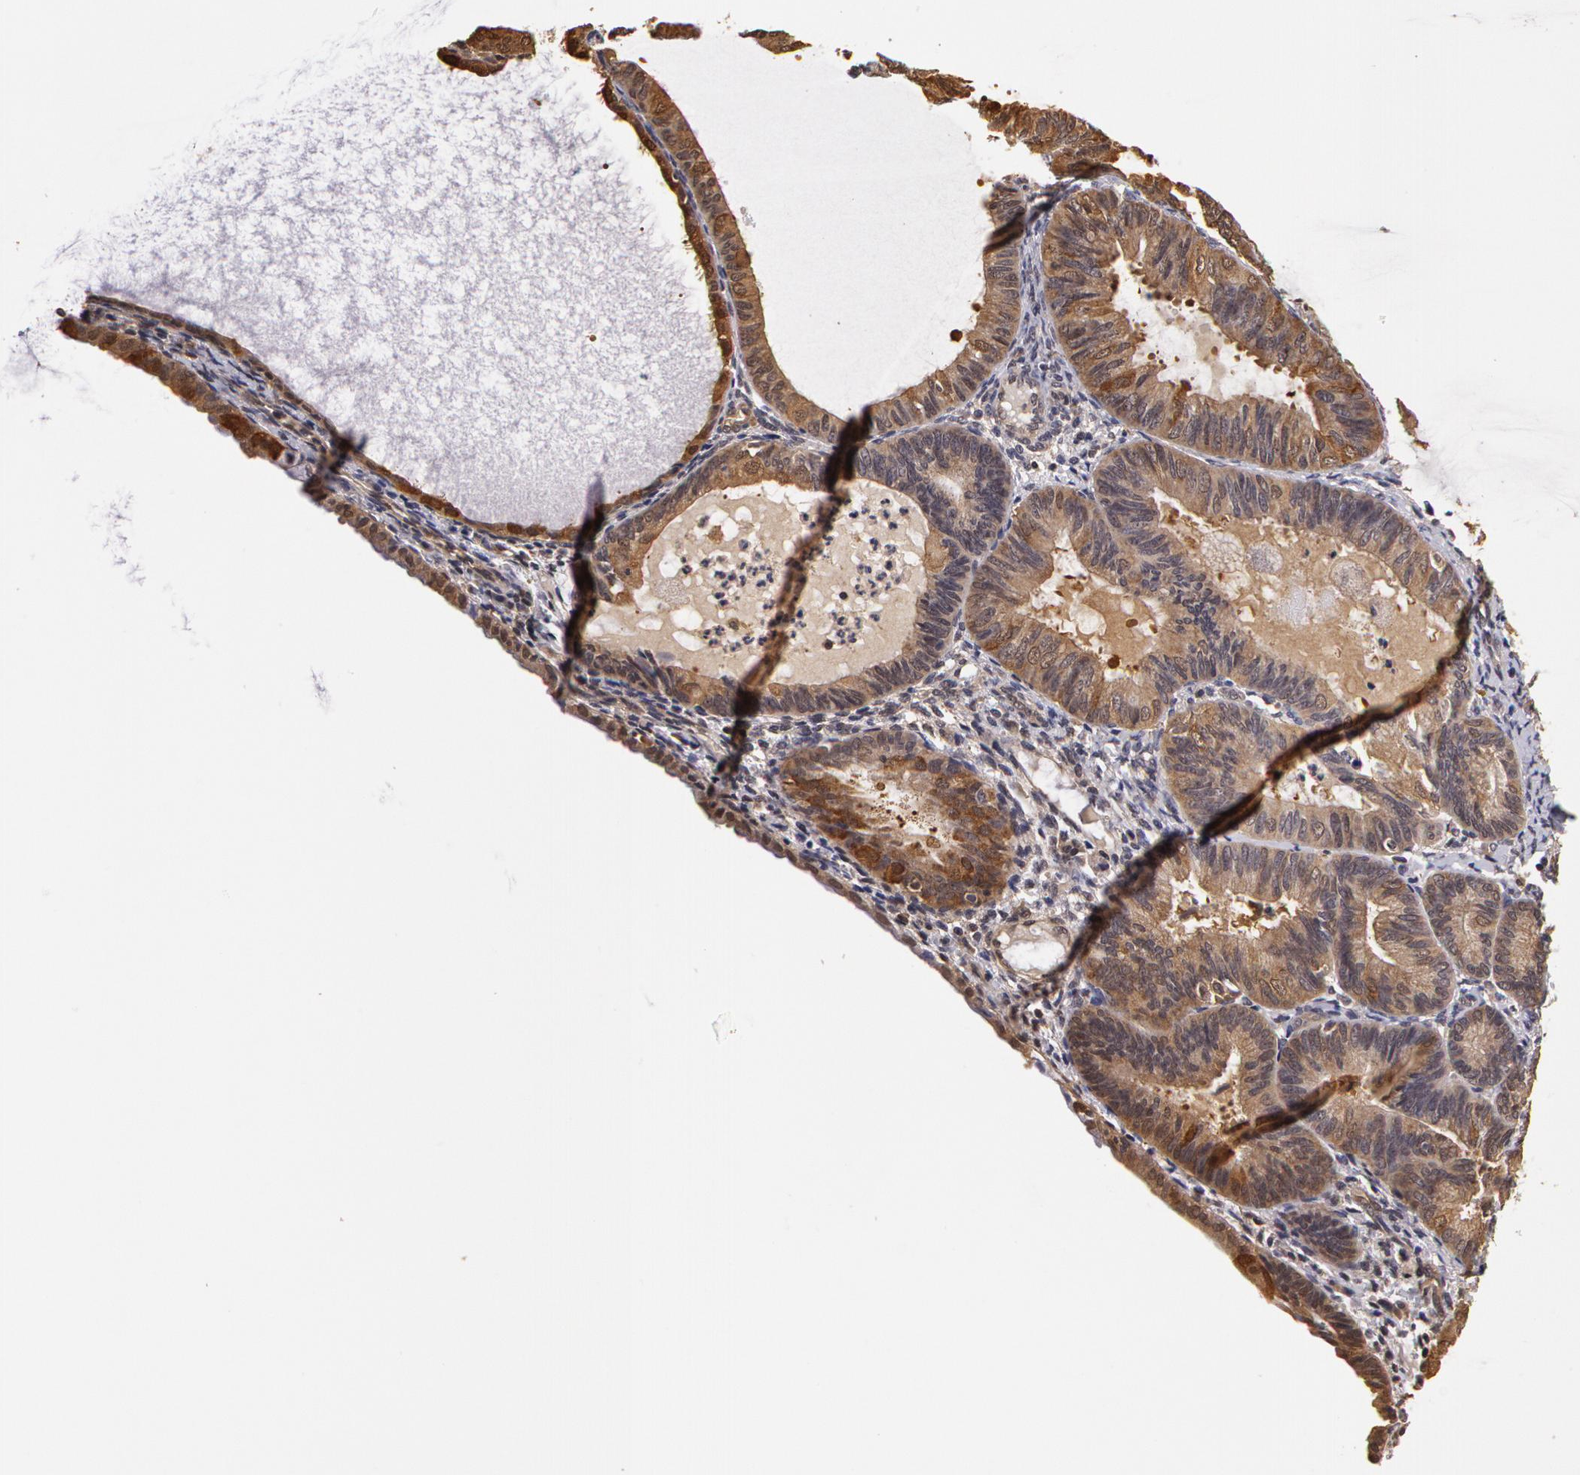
{"staining": {"intensity": "moderate", "quantity": ">75%", "location": "cytoplasmic/membranous"}, "tissue": "endometrial cancer", "cell_type": "Tumor cells", "image_type": "cancer", "snomed": [{"axis": "morphology", "description": "Adenocarcinoma, NOS"}, {"axis": "topography", "description": "Endometrium"}], "caption": "DAB (3,3'-diaminobenzidine) immunohistochemical staining of endometrial cancer (adenocarcinoma) displays moderate cytoplasmic/membranous protein expression in about >75% of tumor cells.", "gene": "AHSA1", "patient": {"sex": "female", "age": 63}}